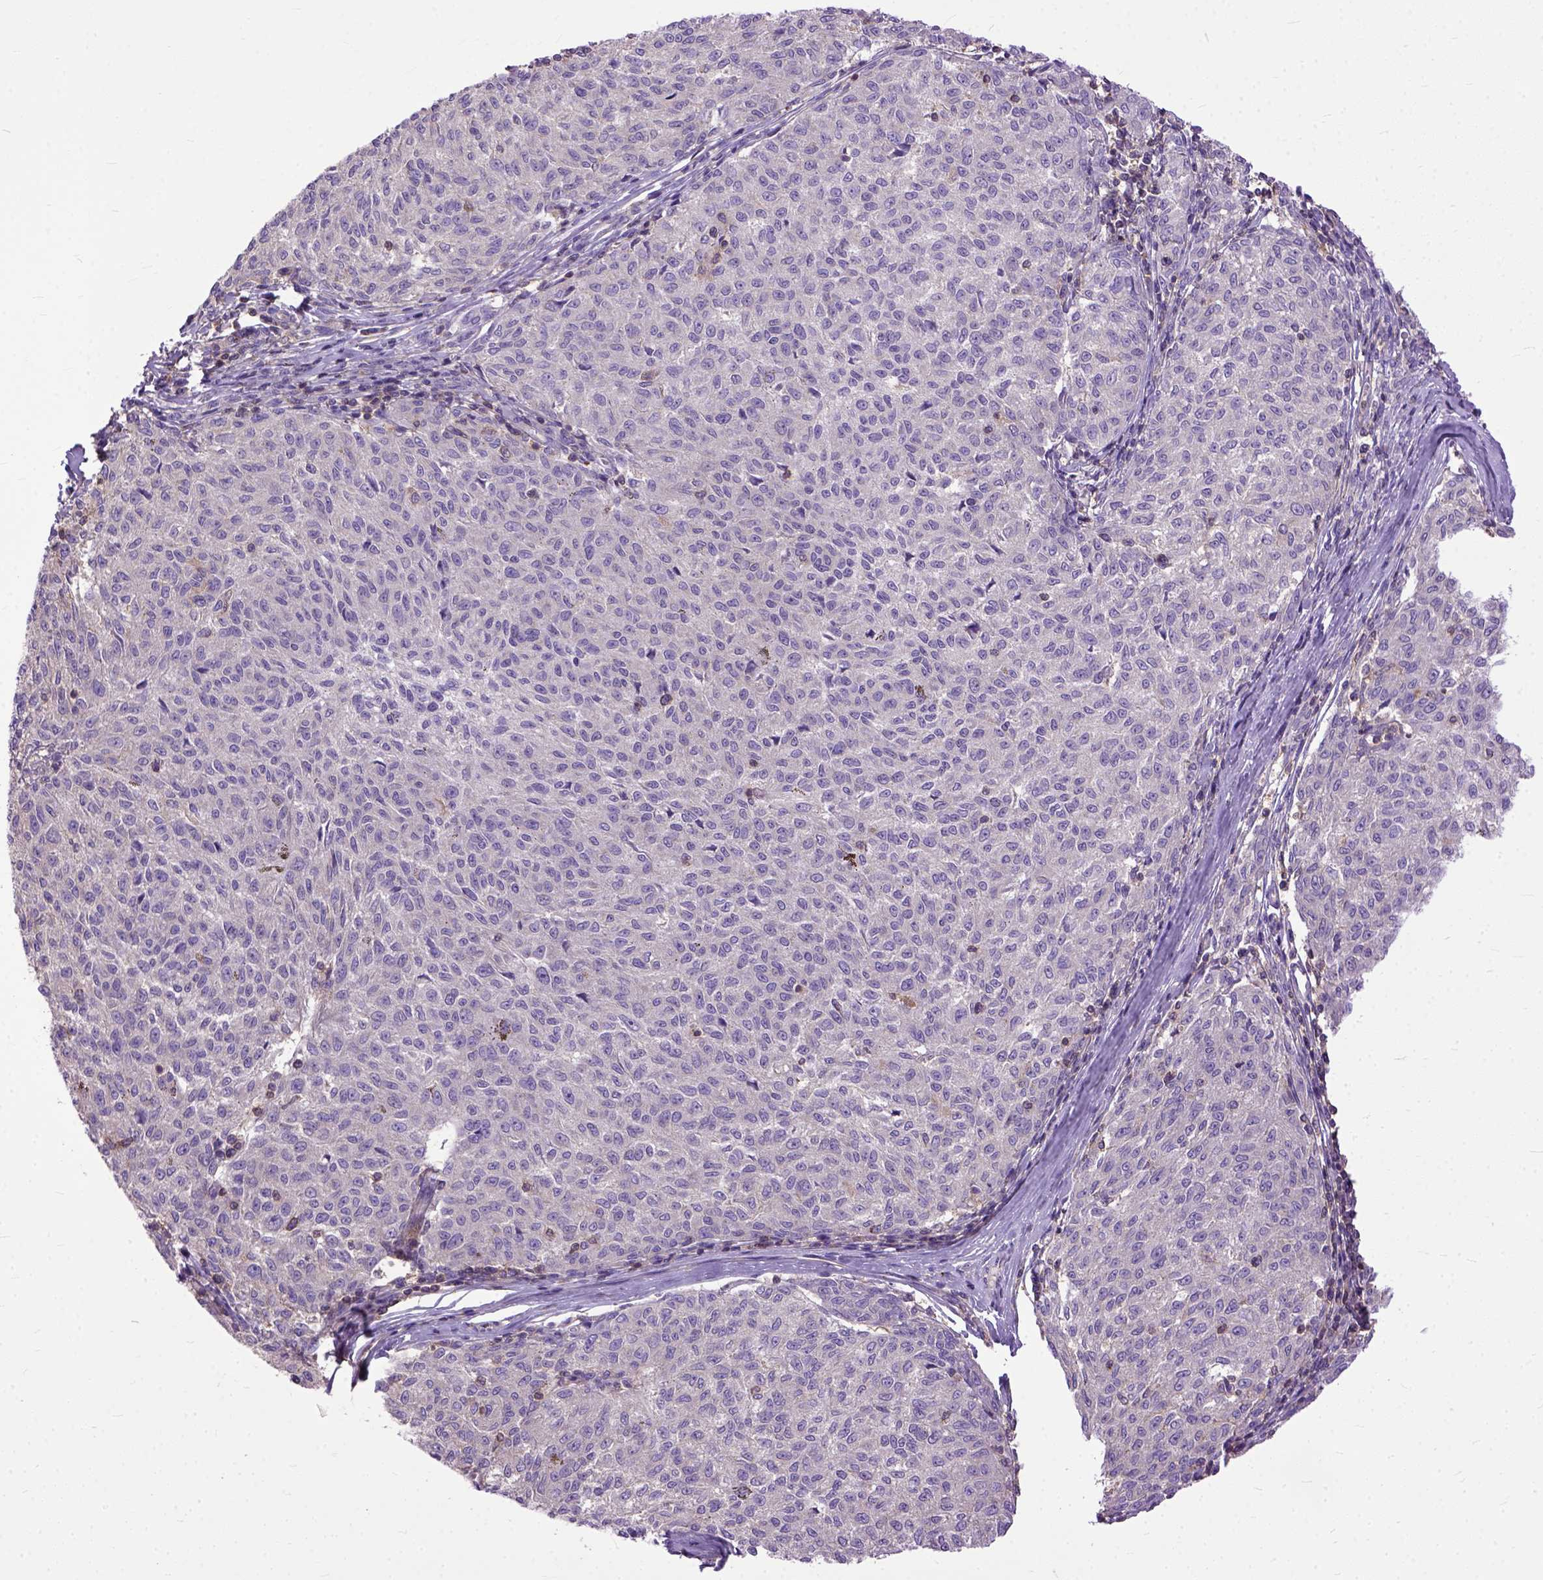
{"staining": {"intensity": "negative", "quantity": "none", "location": "none"}, "tissue": "melanoma", "cell_type": "Tumor cells", "image_type": "cancer", "snomed": [{"axis": "morphology", "description": "Malignant melanoma, NOS"}, {"axis": "topography", "description": "Skin"}], "caption": "Protein analysis of melanoma reveals no significant staining in tumor cells.", "gene": "NAMPT", "patient": {"sex": "female", "age": 72}}